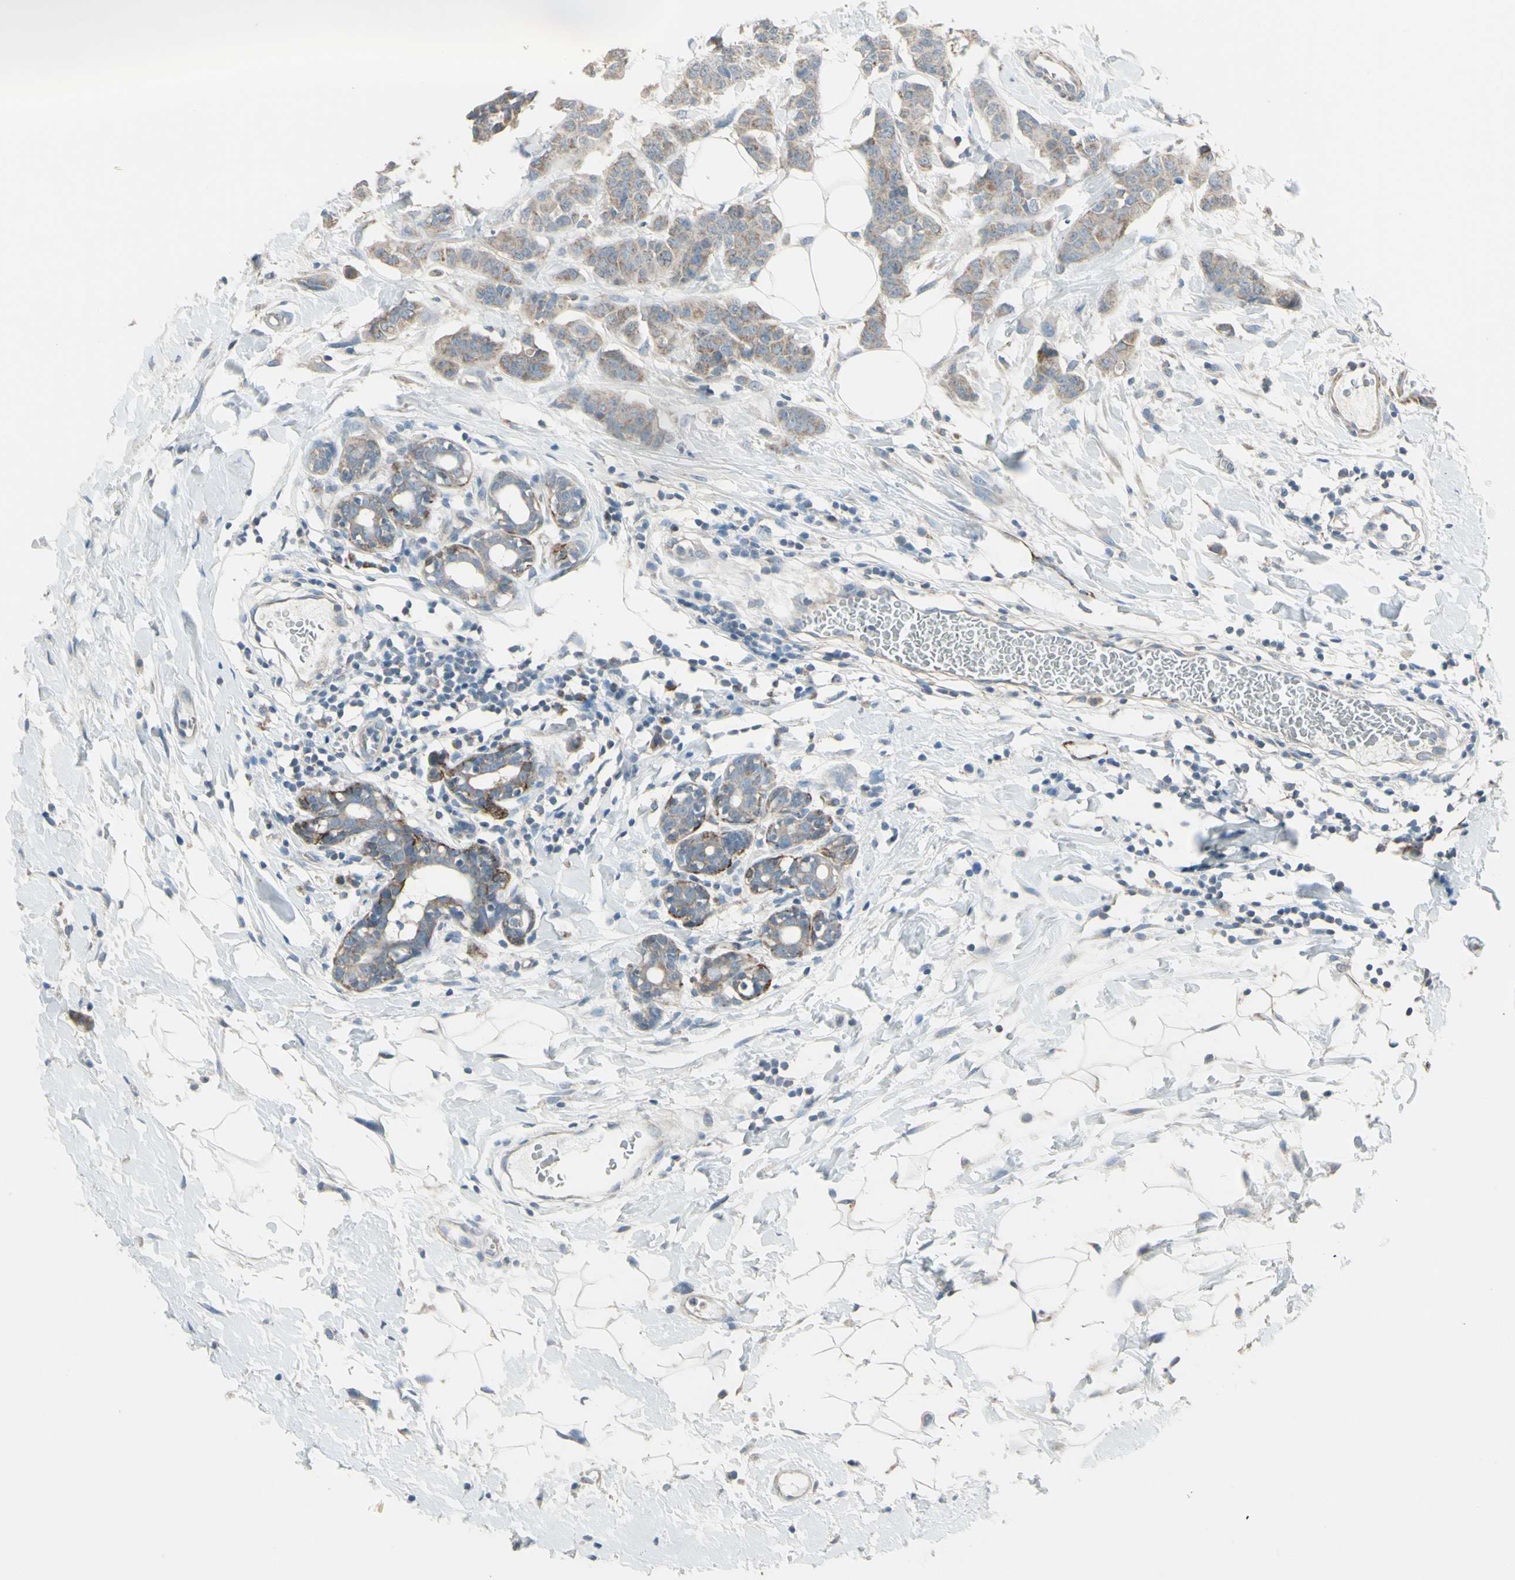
{"staining": {"intensity": "weak", "quantity": "25%-75%", "location": "cytoplasmic/membranous"}, "tissue": "breast cancer", "cell_type": "Tumor cells", "image_type": "cancer", "snomed": [{"axis": "morphology", "description": "Normal tissue, NOS"}, {"axis": "morphology", "description": "Duct carcinoma"}, {"axis": "topography", "description": "Breast"}], "caption": "Protein expression analysis of human breast cancer reveals weak cytoplasmic/membranous expression in about 25%-75% of tumor cells.", "gene": "FAM171B", "patient": {"sex": "female", "age": 40}}